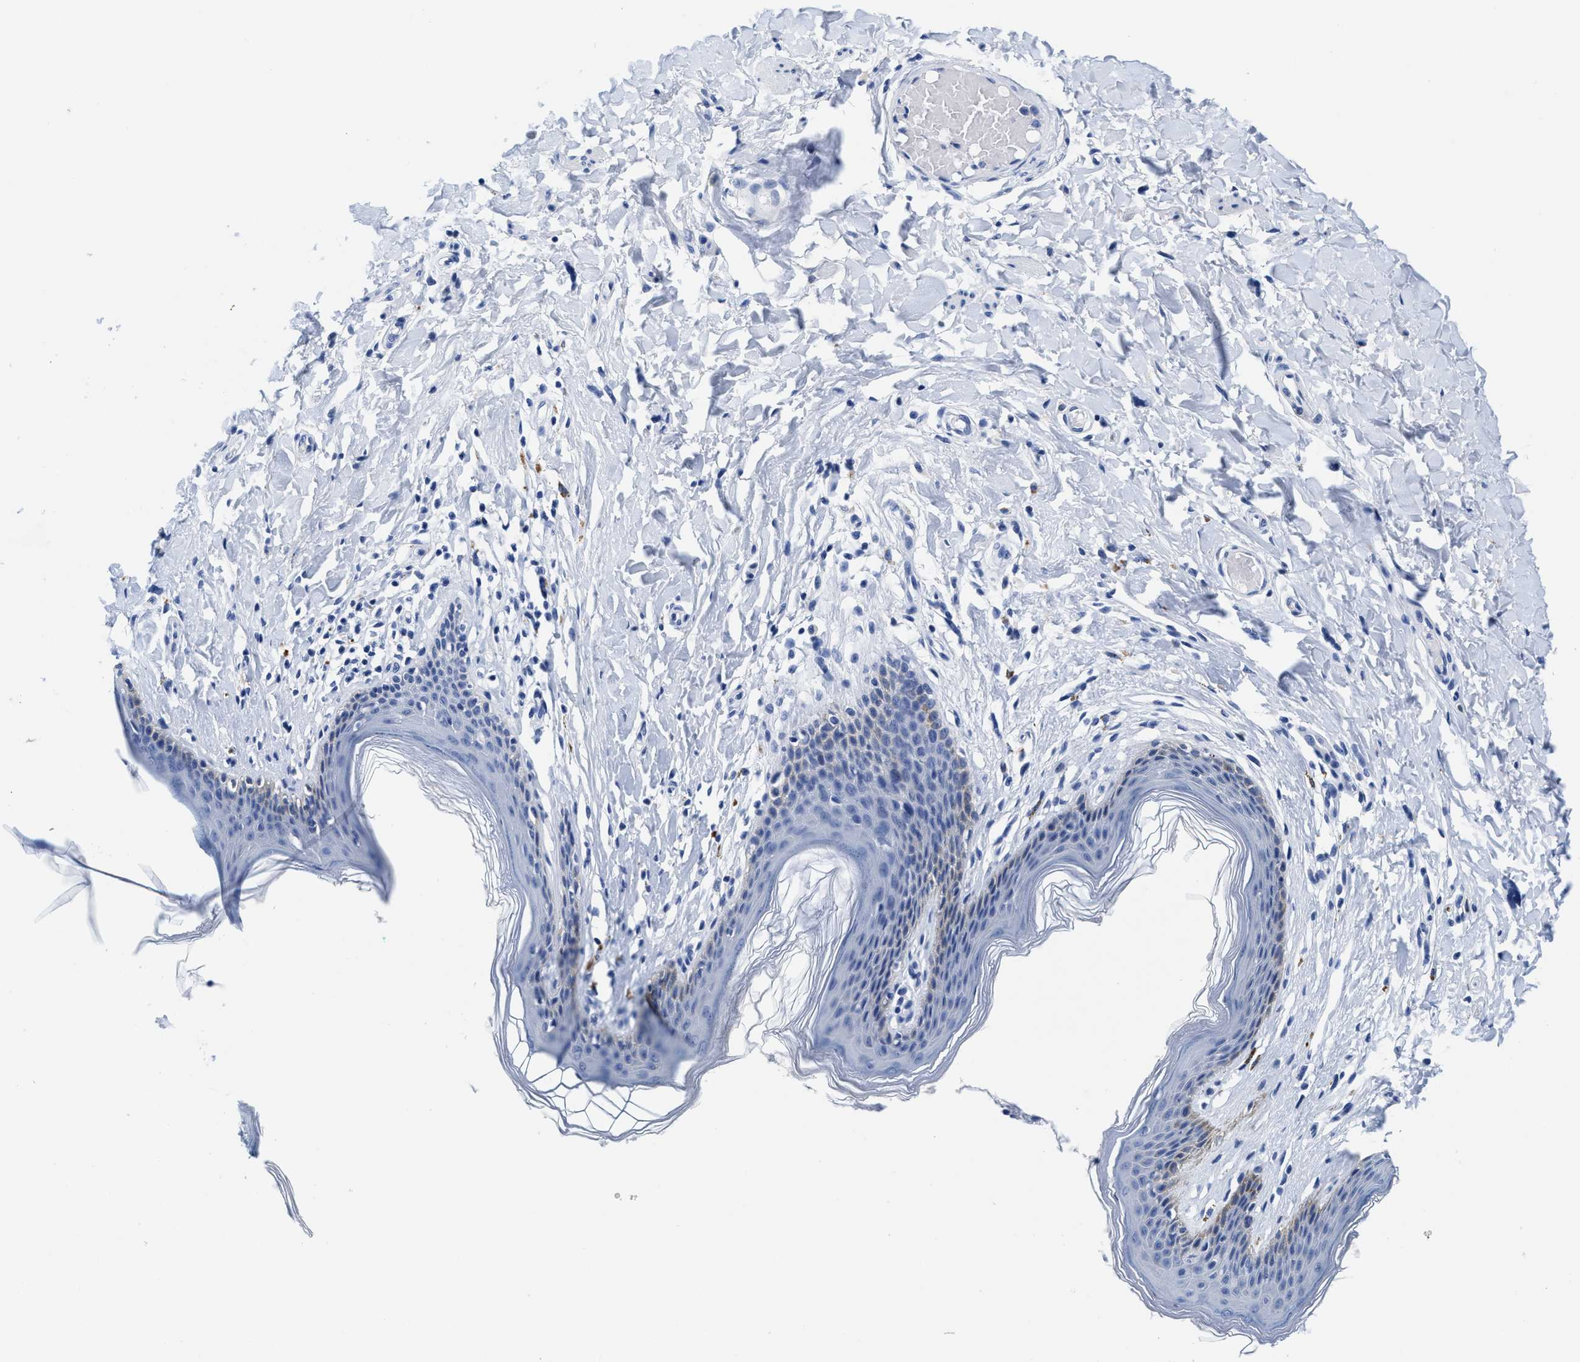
{"staining": {"intensity": "negative", "quantity": "none", "location": "none"}, "tissue": "skin", "cell_type": "Epidermal cells", "image_type": "normal", "snomed": [{"axis": "morphology", "description": "Normal tissue, NOS"}, {"axis": "topography", "description": "Vulva"}], "caption": "The micrograph displays no staining of epidermal cells in unremarkable skin.", "gene": "TTC3", "patient": {"sex": "female", "age": 66}}